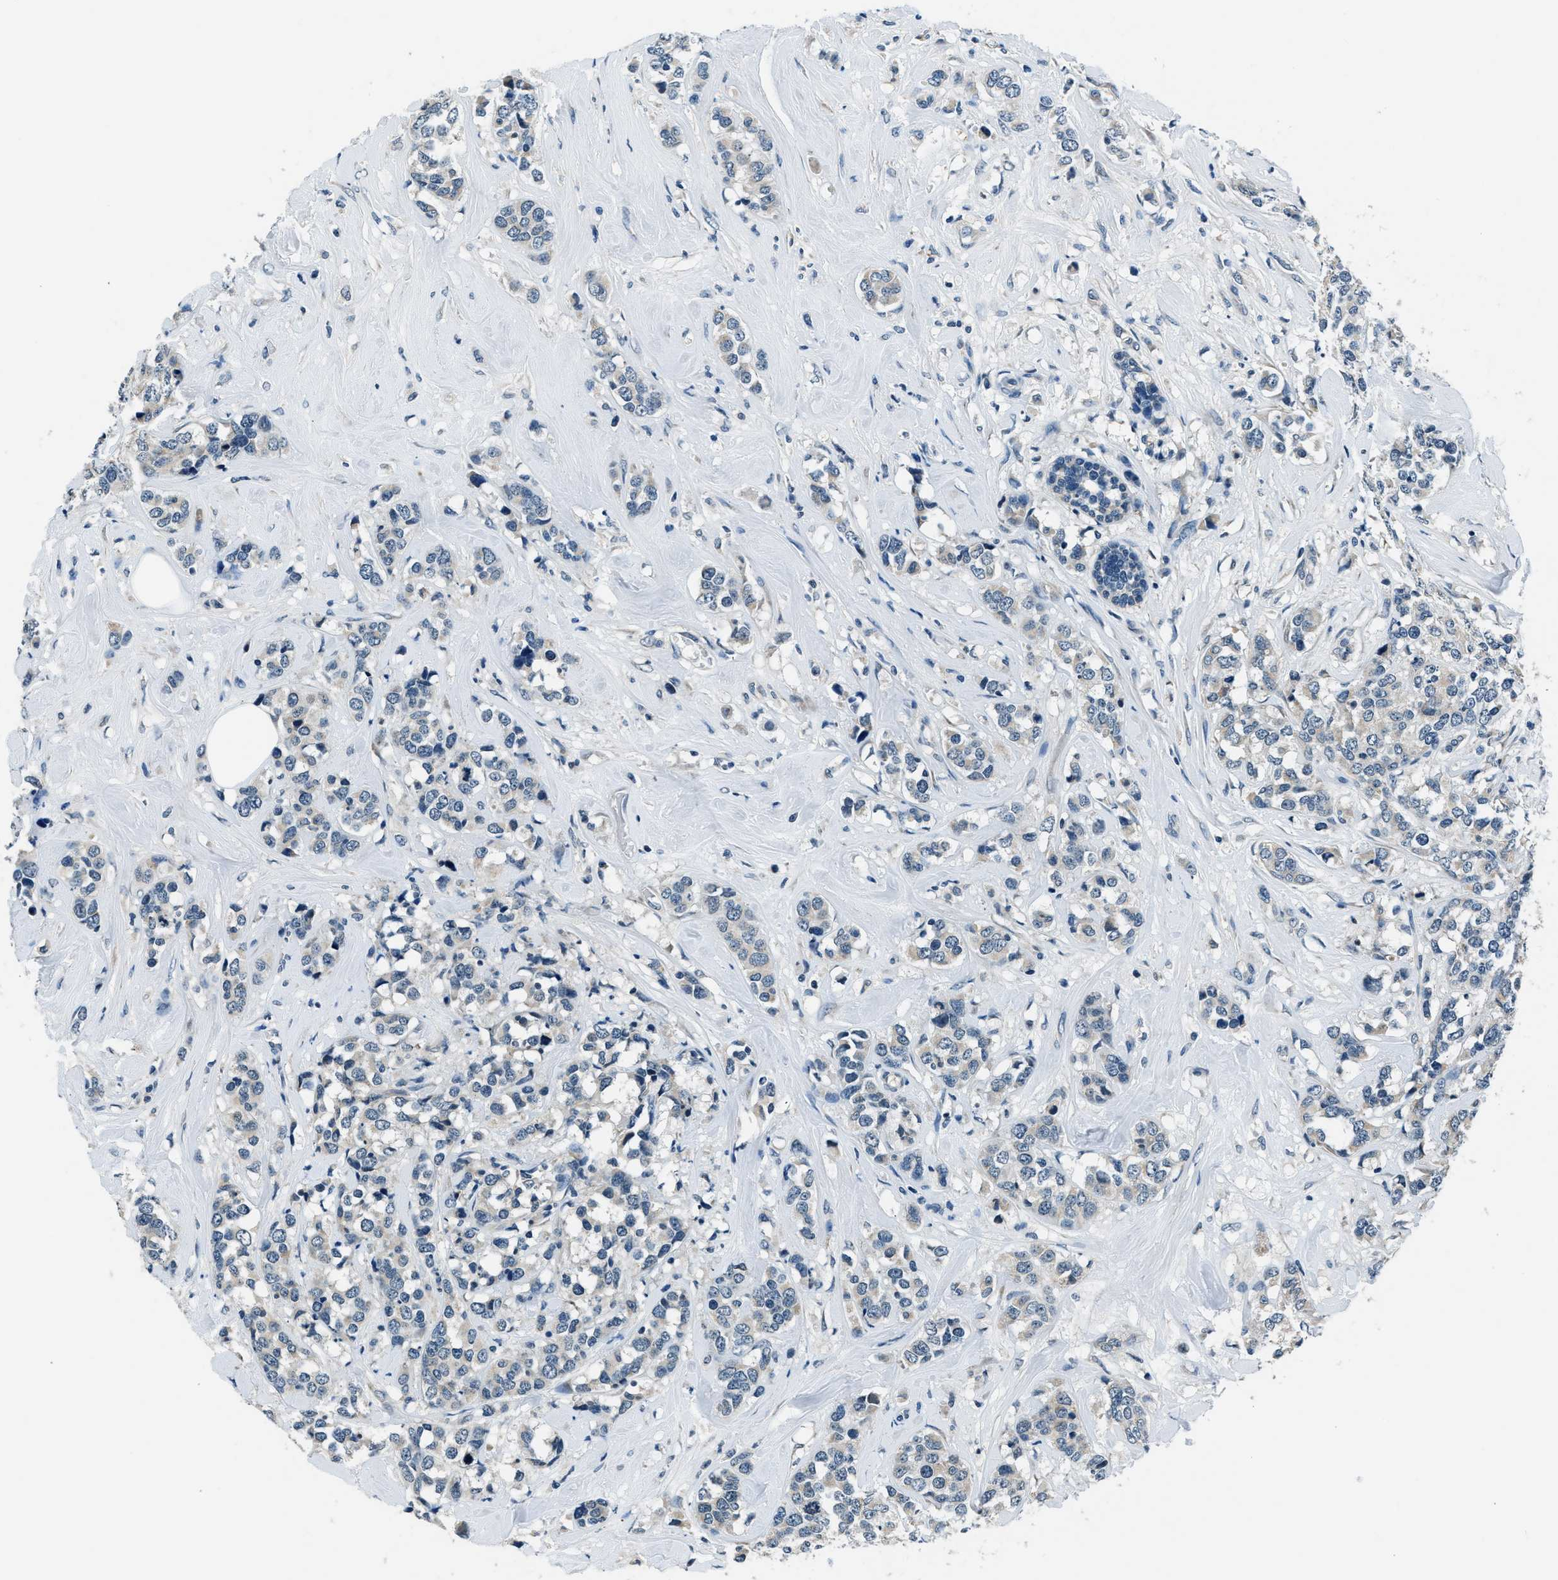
{"staining": {"intensity": "negative", "quantity": "none", "location": "none"}, "tissue": "breast cancer", "cell_type": "Tumor cells", "image_type": "cancer", "snomed": [{"axis": "morphology", "description": "Lobular carcinoma"}, {"axis": "topography", "description": "Breast"}], "caption": "There is no significant staining in tumor cells of breast lobular carcinoma. Brightfield microscopy of immunohistochemistry (IHC) stained with DAB (brown) and hematoxylin (blue), captured at high magnification.", "gene": "NME8", "patient": {"sex": "female", "age": 59}}